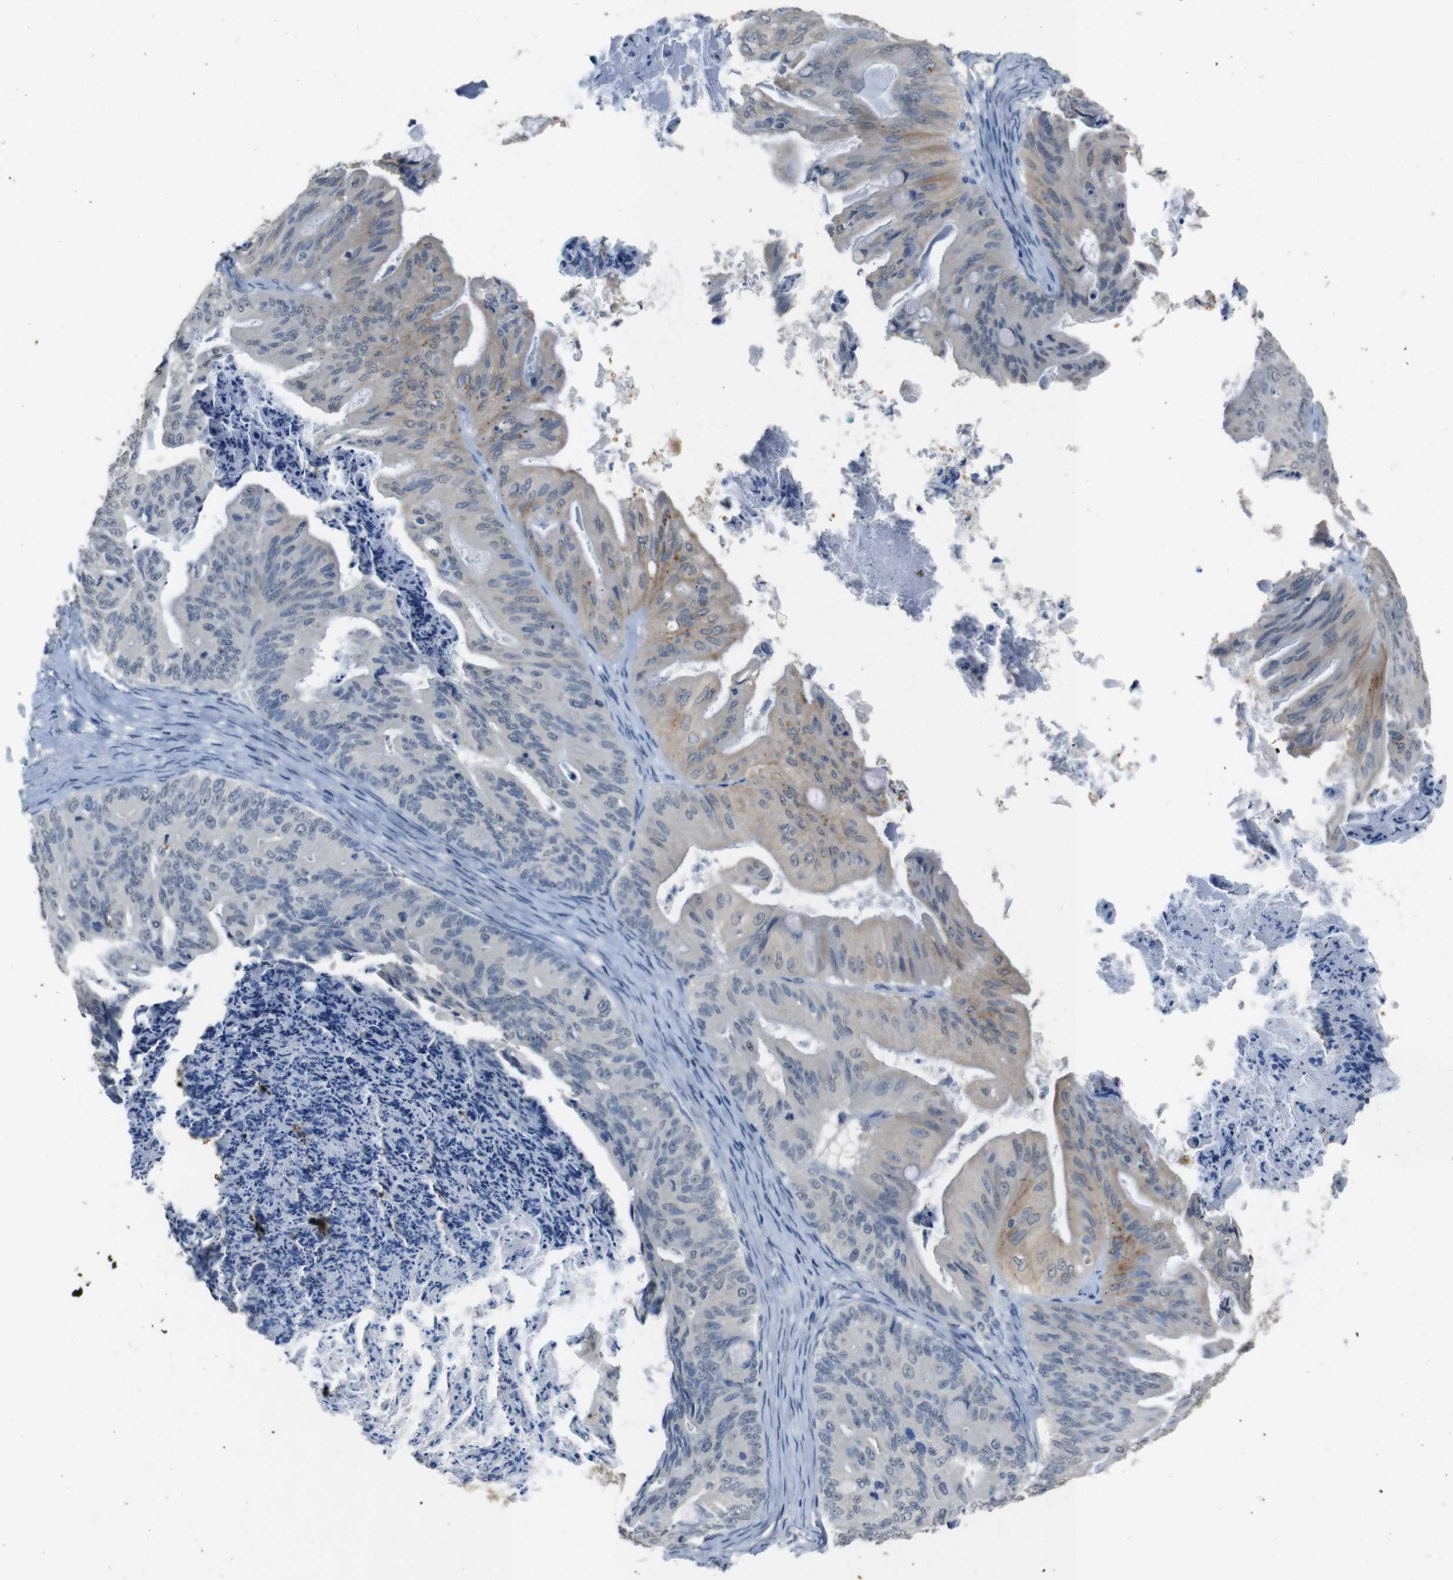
{"staining": {"intensity": "weak", "quantity": "25%-75%", "location": "cytoplasmic/membranous"}, "tissue": "ovarian cancer", "cell_type": "Tumor cells", "image_type": "cancer", "snomed": [{"axis": "morphology", "description": "Cystadenocarcinoma, mucinous, NOS"}, {"axis": "topography", "description": "Ovary"}], "caption": "Protein analysis of ovarian cancer tissue reveals weak cytoplasmic/membranous staining in about 25%-75% of tumor cells.", "gene": "STBD1", "patient": {"sex": "female", "age": 37}}